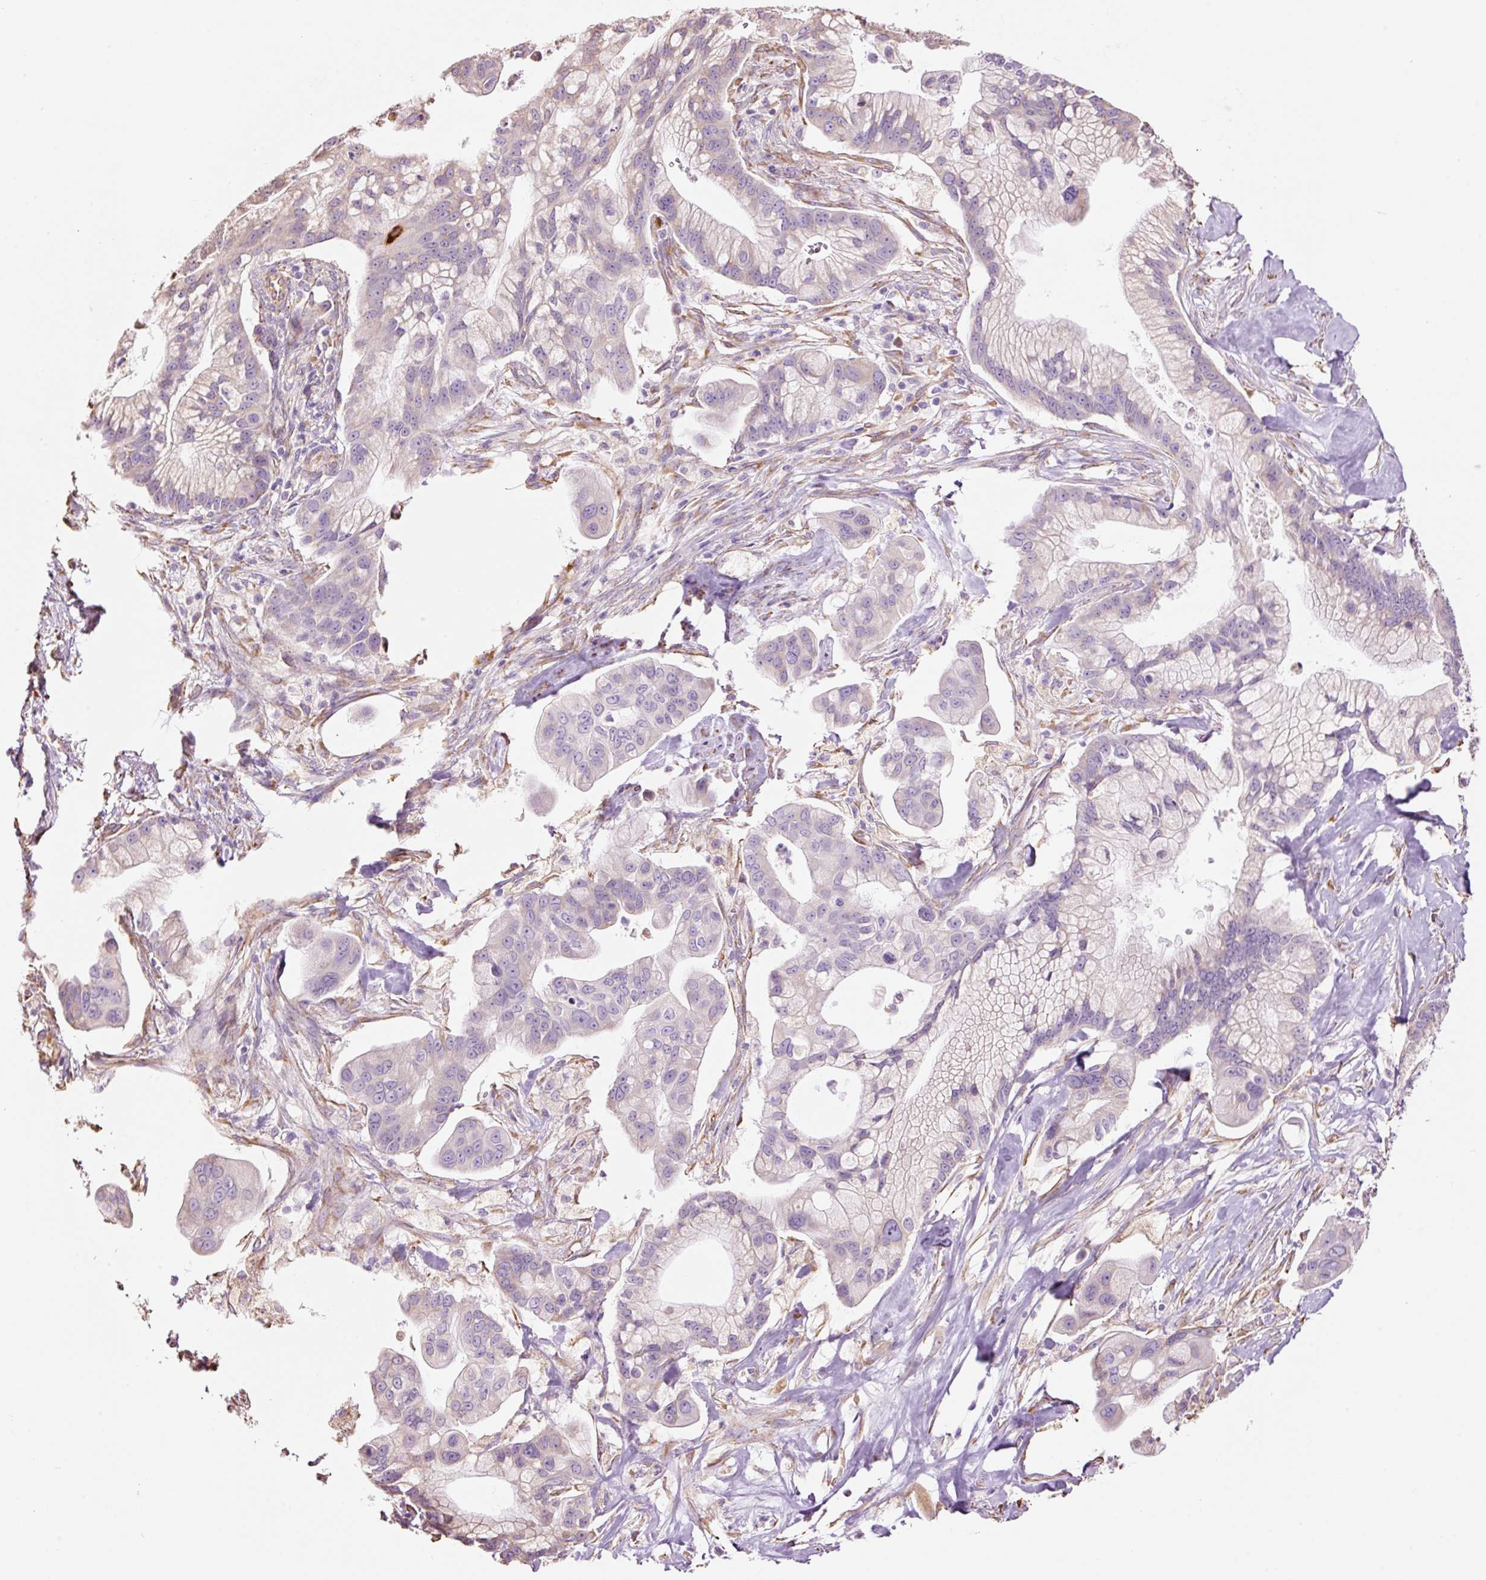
{"staining": {"intensity": "weak", "quantity": "25%-75%", "location": "cytoplasmic/membranous"}, "tissue": "pancreatic cancer", "cell_type": "Tumor cells", "image_type": "cancer", "snomed": [{"axis": "morphology", "description": "Adenocarcinoma, NOS"}, {"axis": "topography", "description": "Pancreas"}], "caption": "About 25%-75% of tumor cells in pancreatic cancer (adenocarcinoma) display weak cytoplasmic/membranous protein expression as visualized by brown immunohistochemical staining.", "gene": "GCG", "patient": {"sex": "male", "age": 68}}